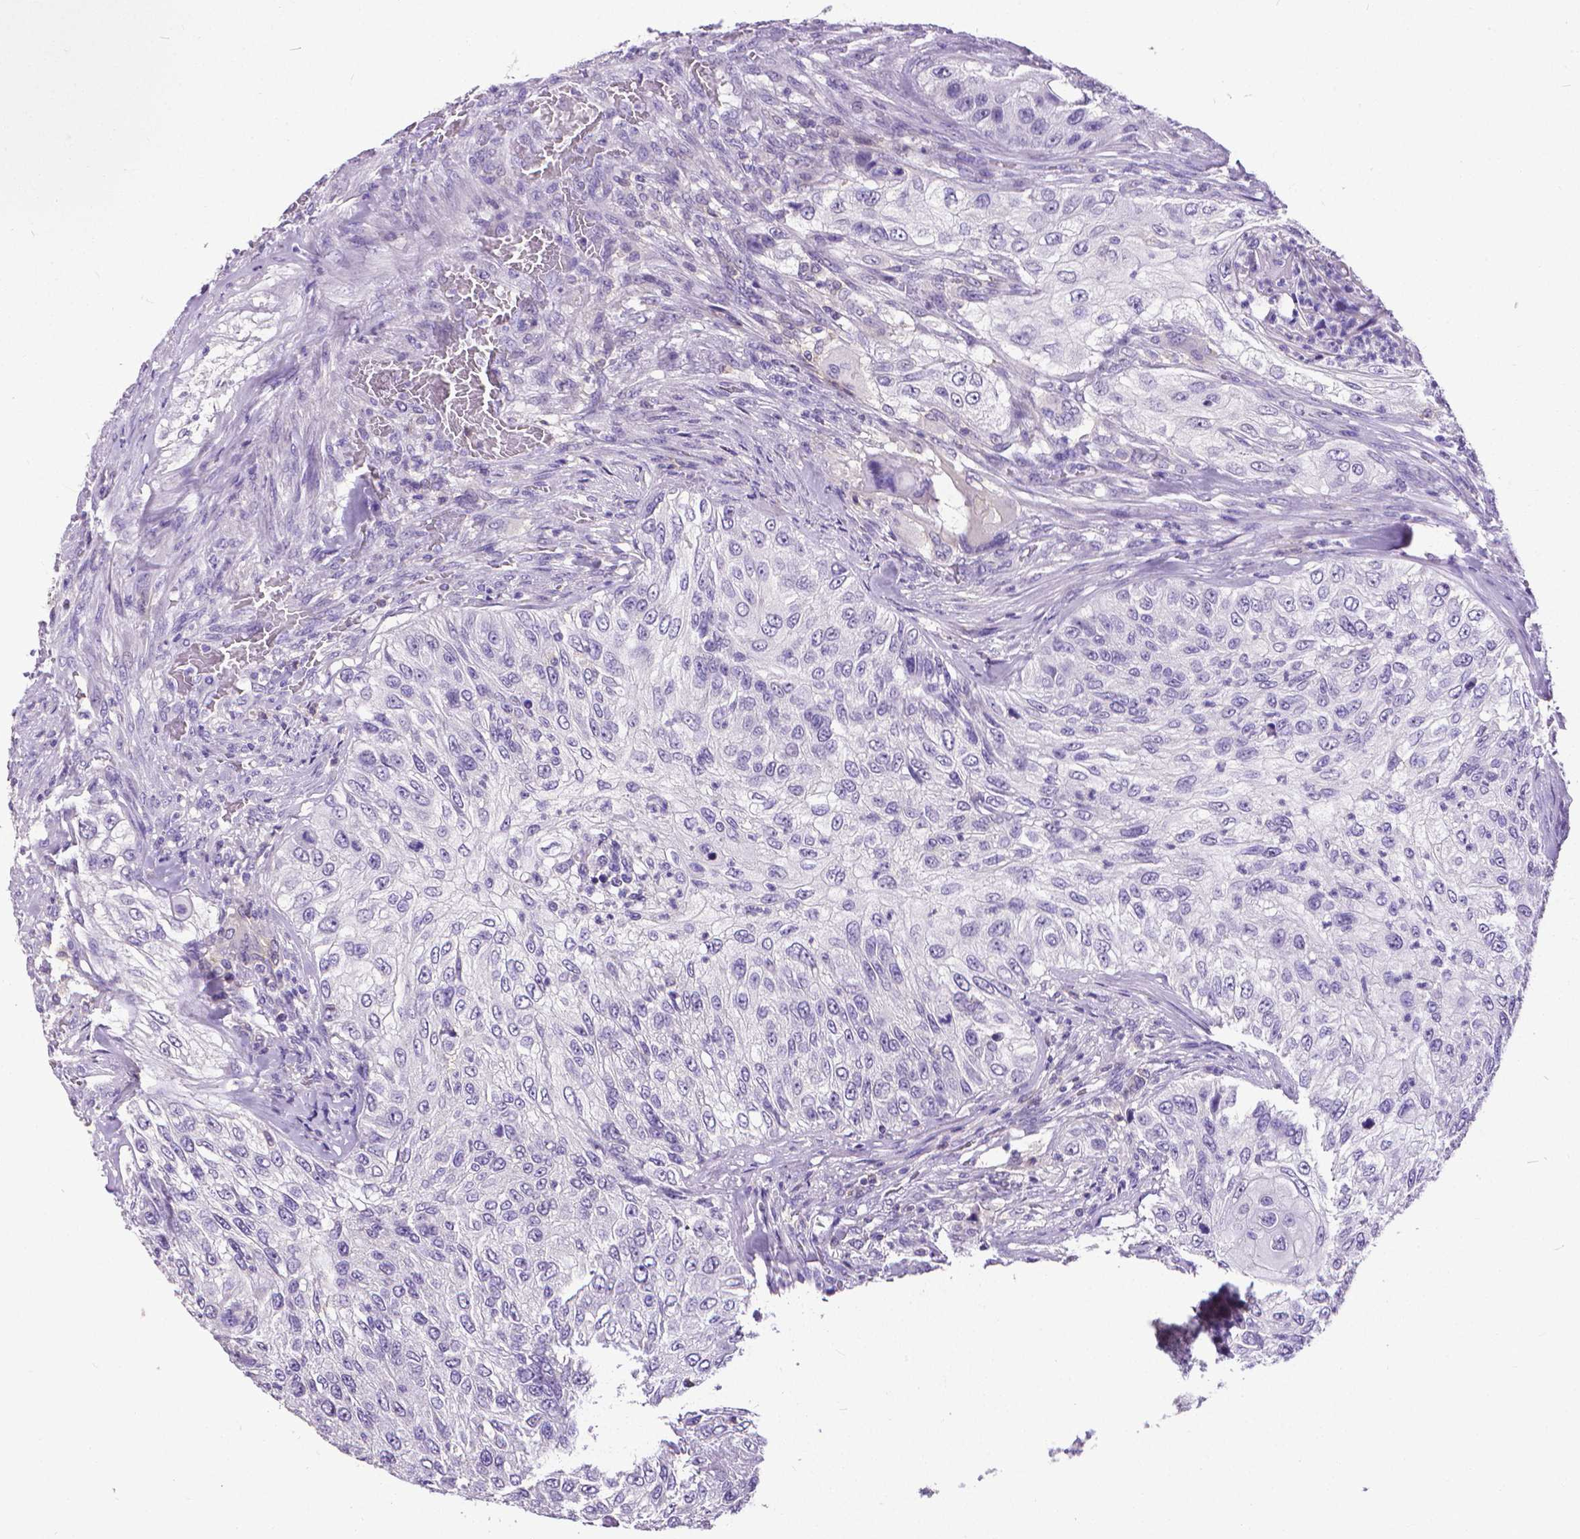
{"staining": {"intensity": "negative", "quantity": "none", "location": "none"}, "tissue": "urothelial cancer", "cell_type": "Tumor cells", "image_type": "cancer", "snomed": [{"axis": "morphology", "description": "Urothelial carcinoma, High grade"}, {"axis": "topography", "description": "Urinary bladder"}], "caption": "IHC photomicrograph of urothelial cancer stained for a protein (brown), which exhibits no staining in tumor cells.", "gene": "CD4", "patient": {"sex": "female", "age": 60}}